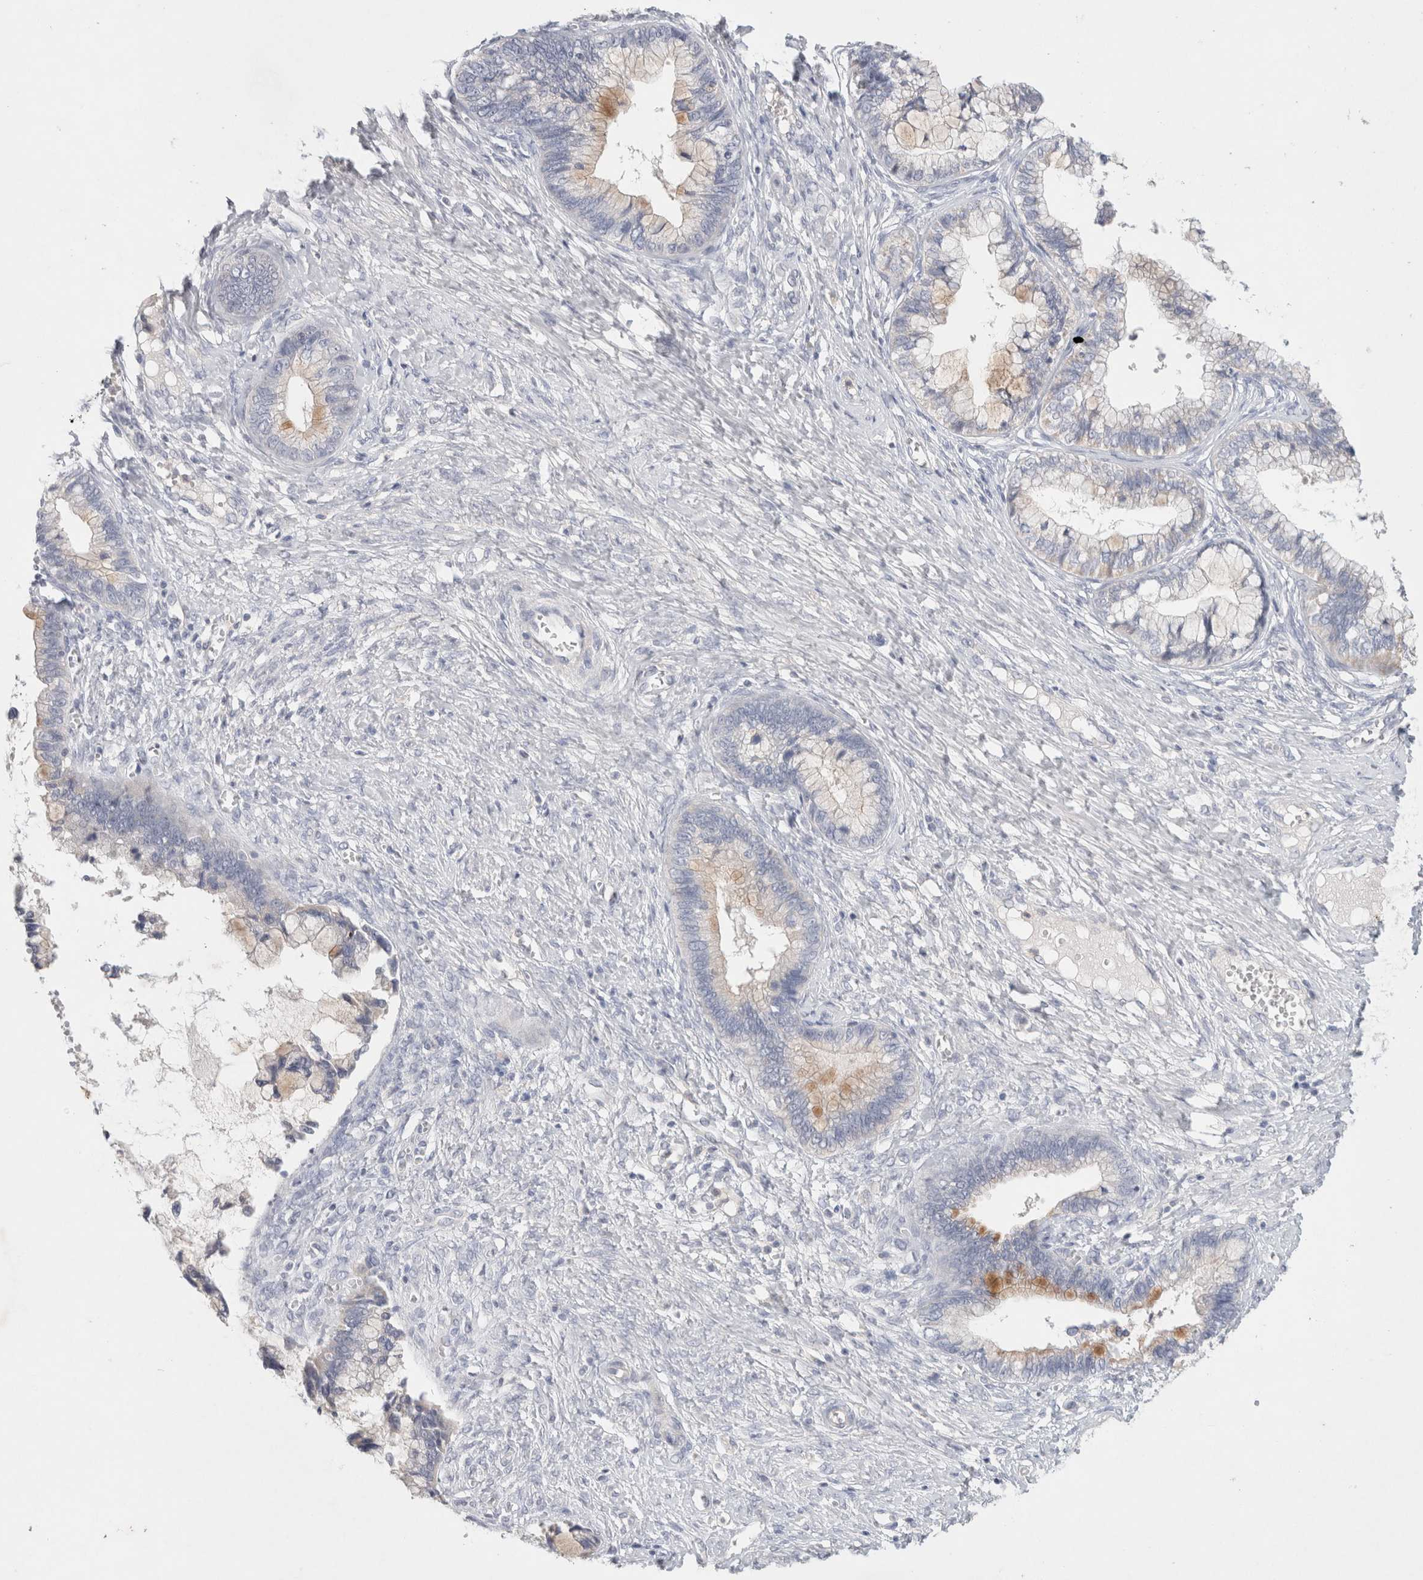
{"staining": {"intensity": "weak", "quantity": "25%-75%", "location": "cytoplasmic/membranous"}, "tissue": "cervical cancer", "cell_type": "Tumor cells", "image_type": "cancer", "snomed": [{"axis": "morphology", "description": "Adenocarcinoma, NOS"}, {"axis": "topography", "description": "Cervix"}], "caption": "Immunohistochemical staining of cervical cancer (adenocarcinoma) reveals weak cytoplasmic/membranous protein positivity in approximately 25%-75% of tumor cells.", "gene": "MPP2", "patient": {"sex": "female", "age": 44}}